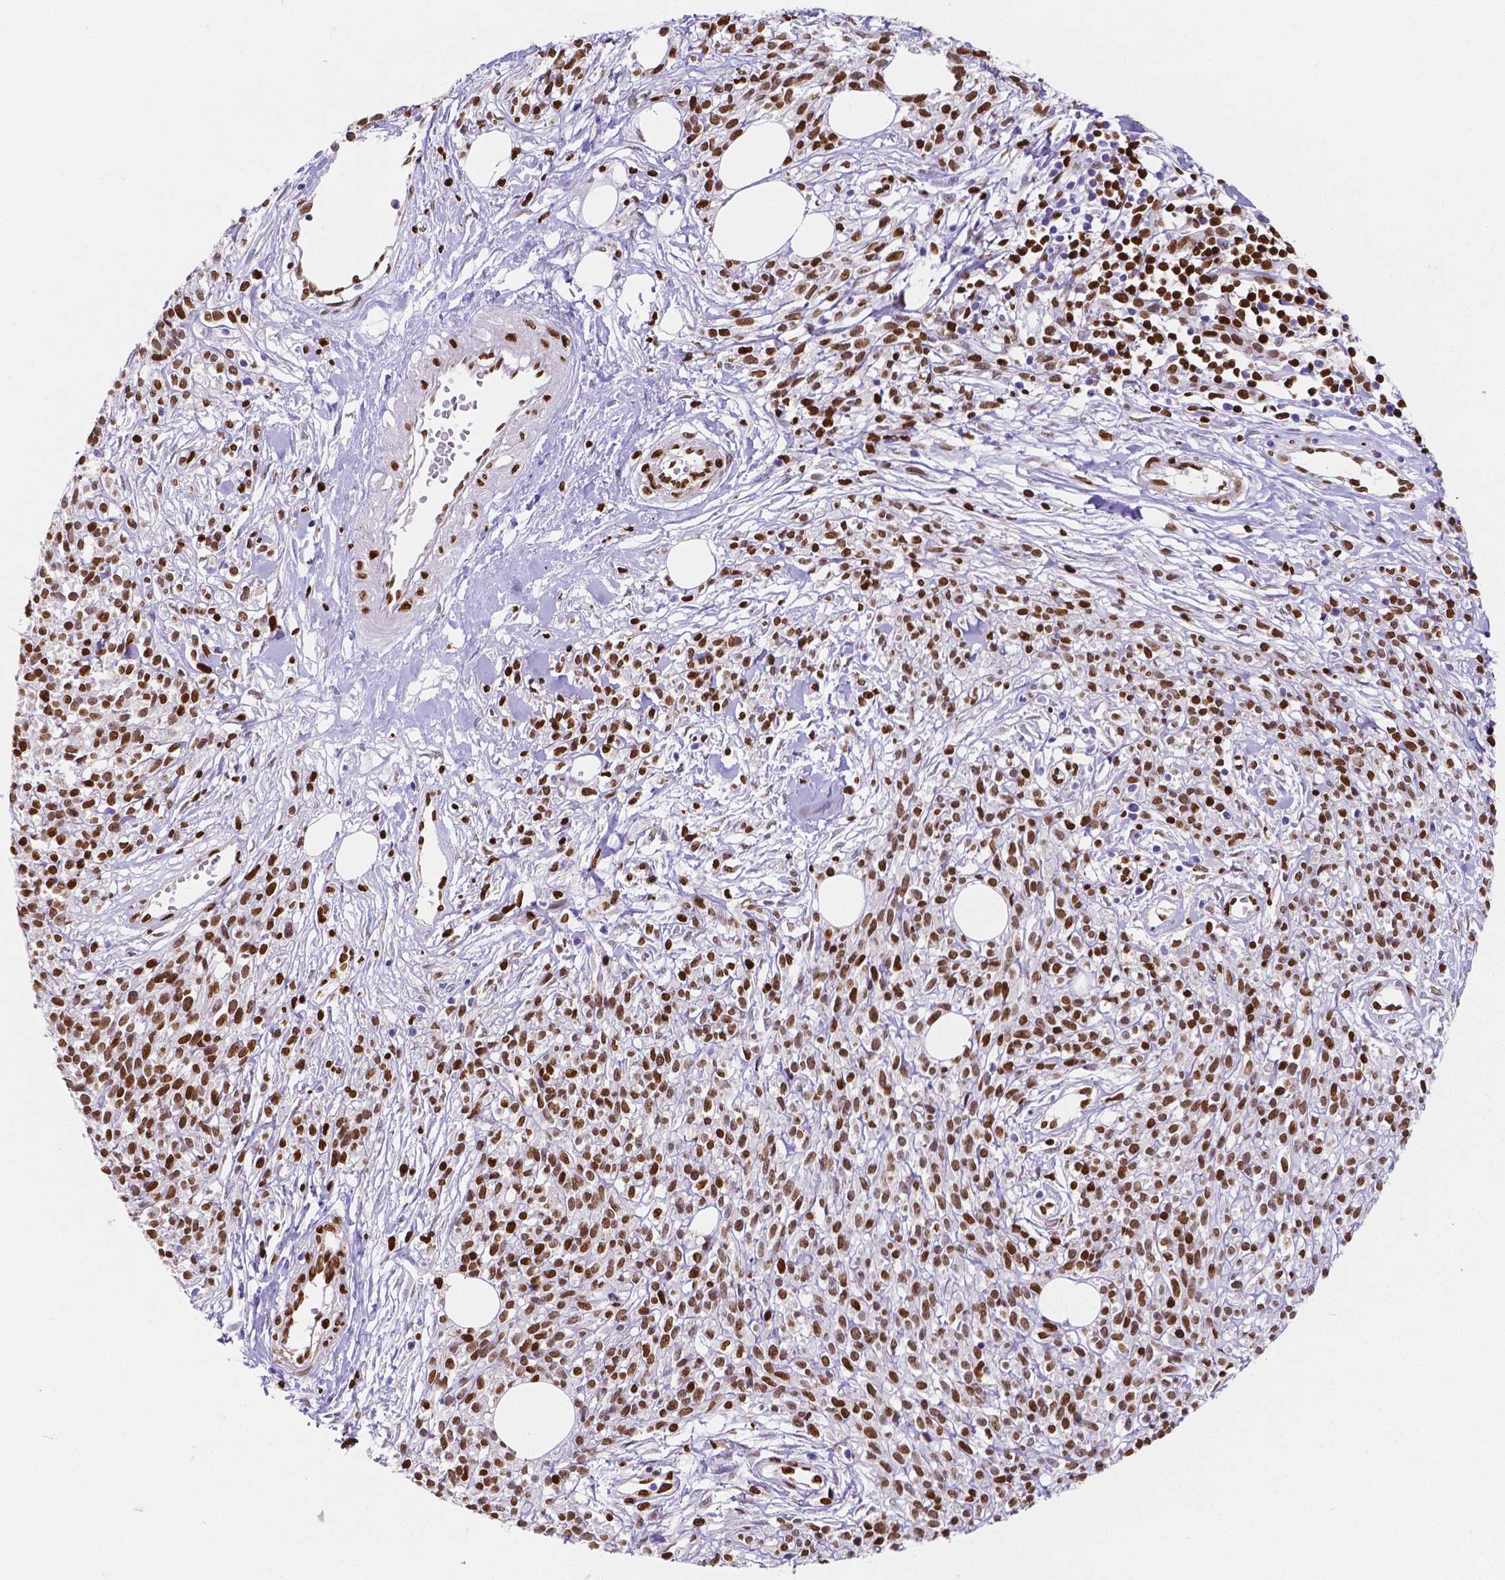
{"staining": {"intensity": "strong", "quantity": ">75%", "location": "nuclear"}, "tissue": "melanoma", "cell_type": "Tumor cells", "image_type": "cancer", "snomed": [{"axis": "morphology", "description": "Malignant melanoma, NOS"}, {"axis": "topography", "description": "Skin"}, {"axis": "topography", "description": "Skin of trunk"}], "caption": "A brown stain shows strong nuclear staining of a protein in melanoma tumor cells.", "gene": "MEF2C", "patient": {"sex": "male", "age": 74}}